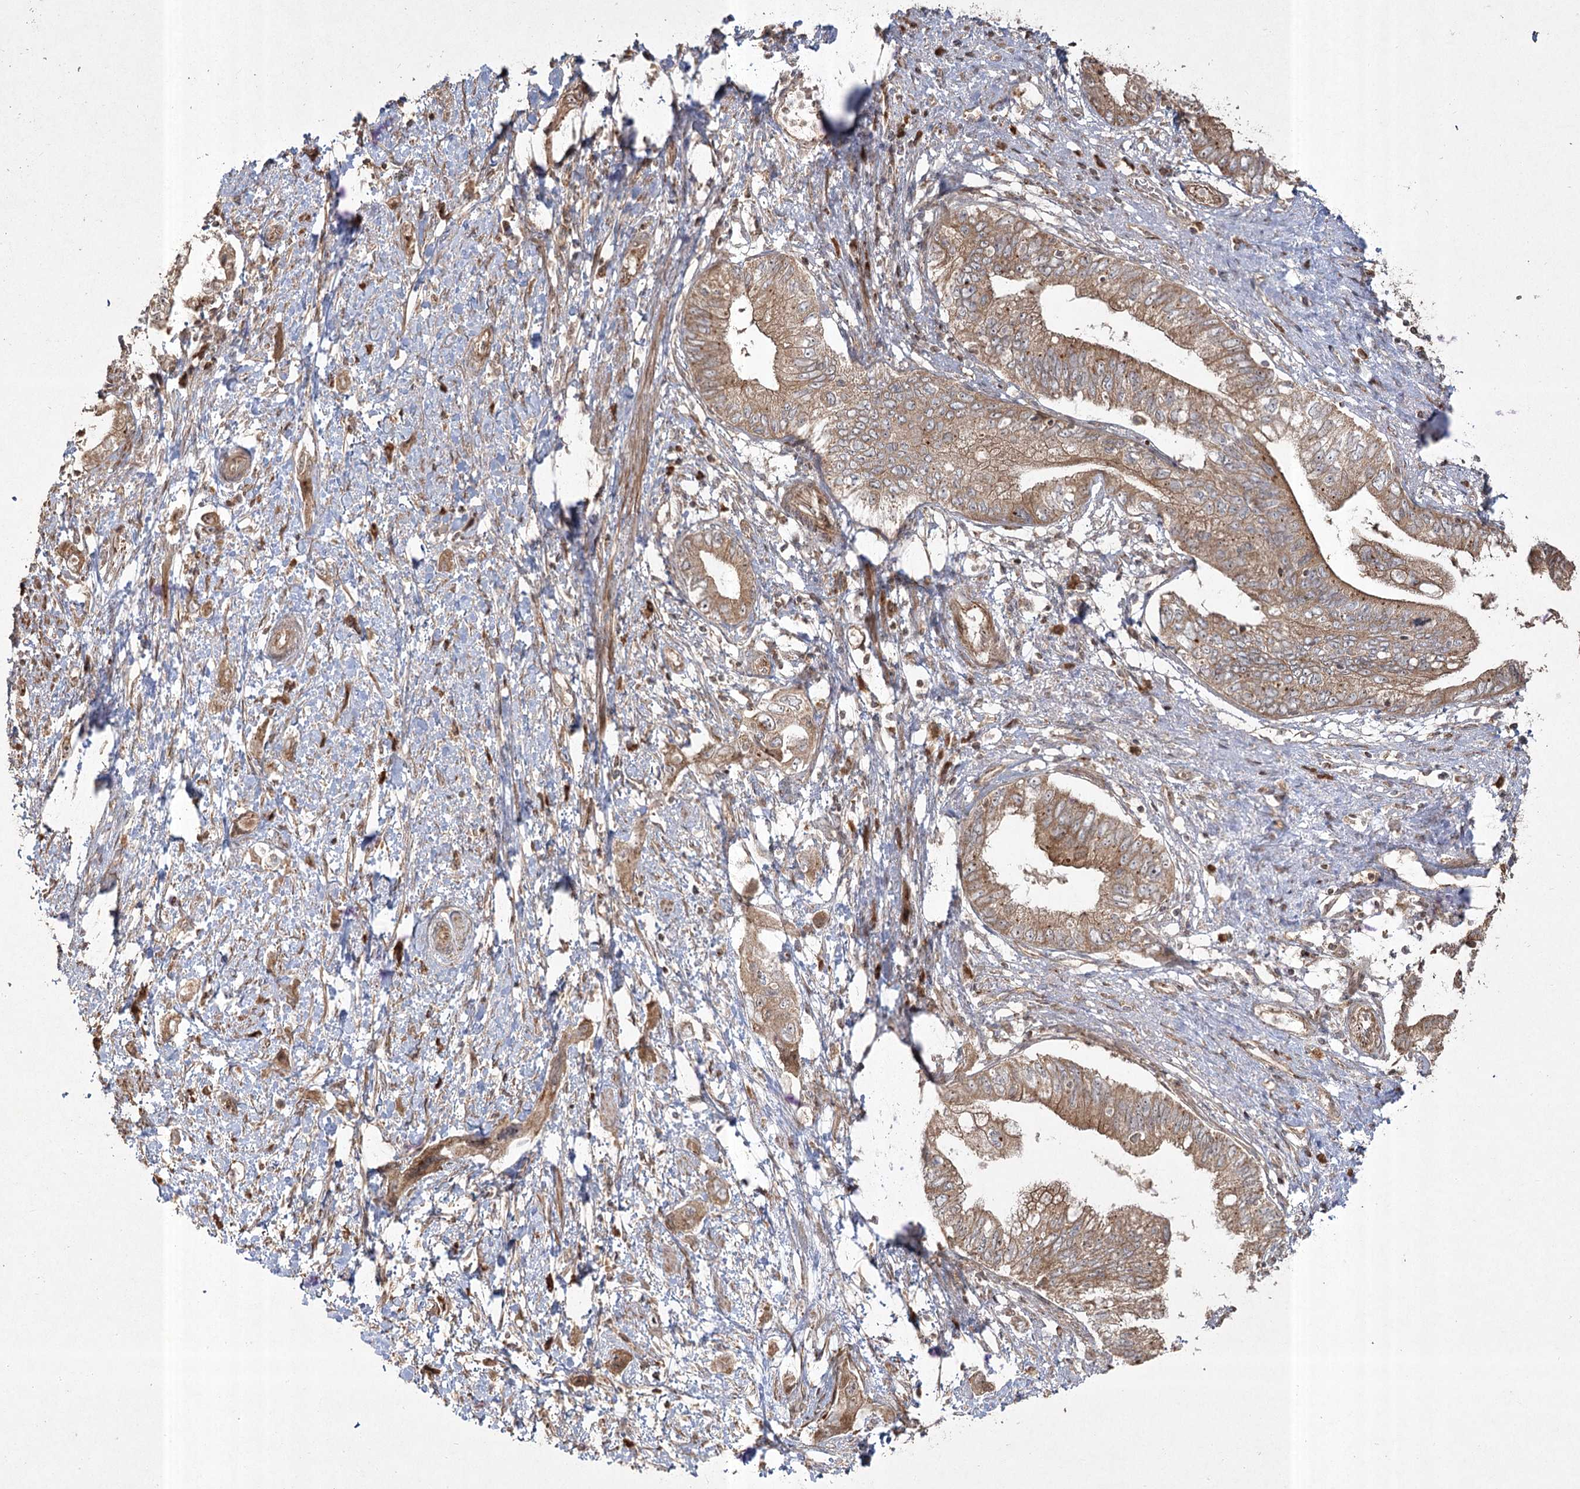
{"staining": {"intensity": "moderate", "quantity": ">75%", "location": "cytoplasmic/membranous"}, "tissue": "pancreatic cancer", "cell_type": "Tumor cells", "image_type": "cancer", "snomed": [{"axis": "morphology", "description": "Adenocarcinoma, NOS"}, {"axis": "topography", "description": "Pancreas"}], "caption": "Human pancreatic cancer stained for a protein (brown) exhibits moderate cytoplasmic/membranous positive expression in approximately >75% of tumor cells.", "gene": "CPLANE1", "patient": {"sex": "female", "age": 73}}